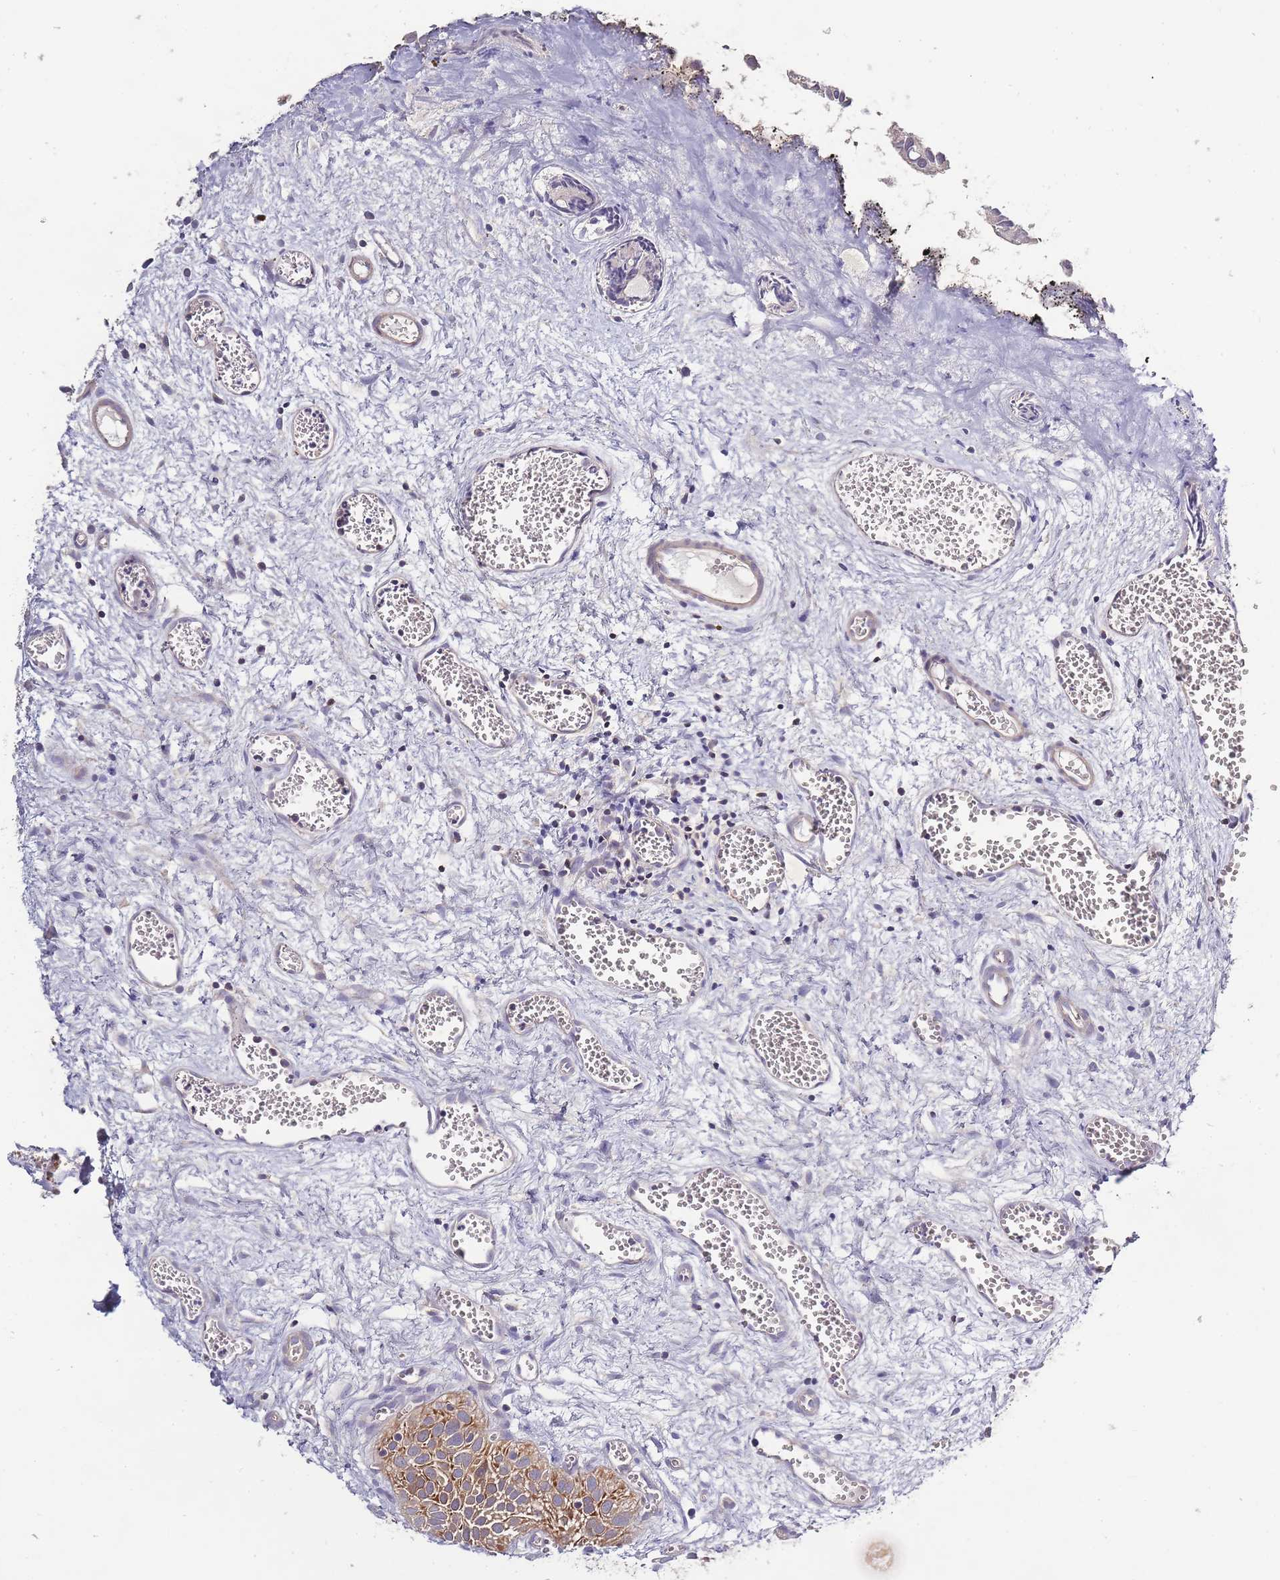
{"staining": {"intensity": "moderate", "quantity": ">75%", "location": "cytoplasmic/membranous"}, "tissue": "urothelial cancer", "cell_type": "Tumor cells", "image_type": "cancer", "snomed": [{"axis": "morphology", "description": "Urothelial carcinoma, Low grade"}, {"axis": "topography", "description": "Urinary bladder"}], "caption": "DAB (3,3'-diaminobenzidine) immunohistochemical staining of human urothelial cancer demonstrates moderate cytoplasmic/membranous protein staining in approximately >75% of tumor cells.", "gene": "SPHKAP", "patient": {"sex": "male", "age": 88}}